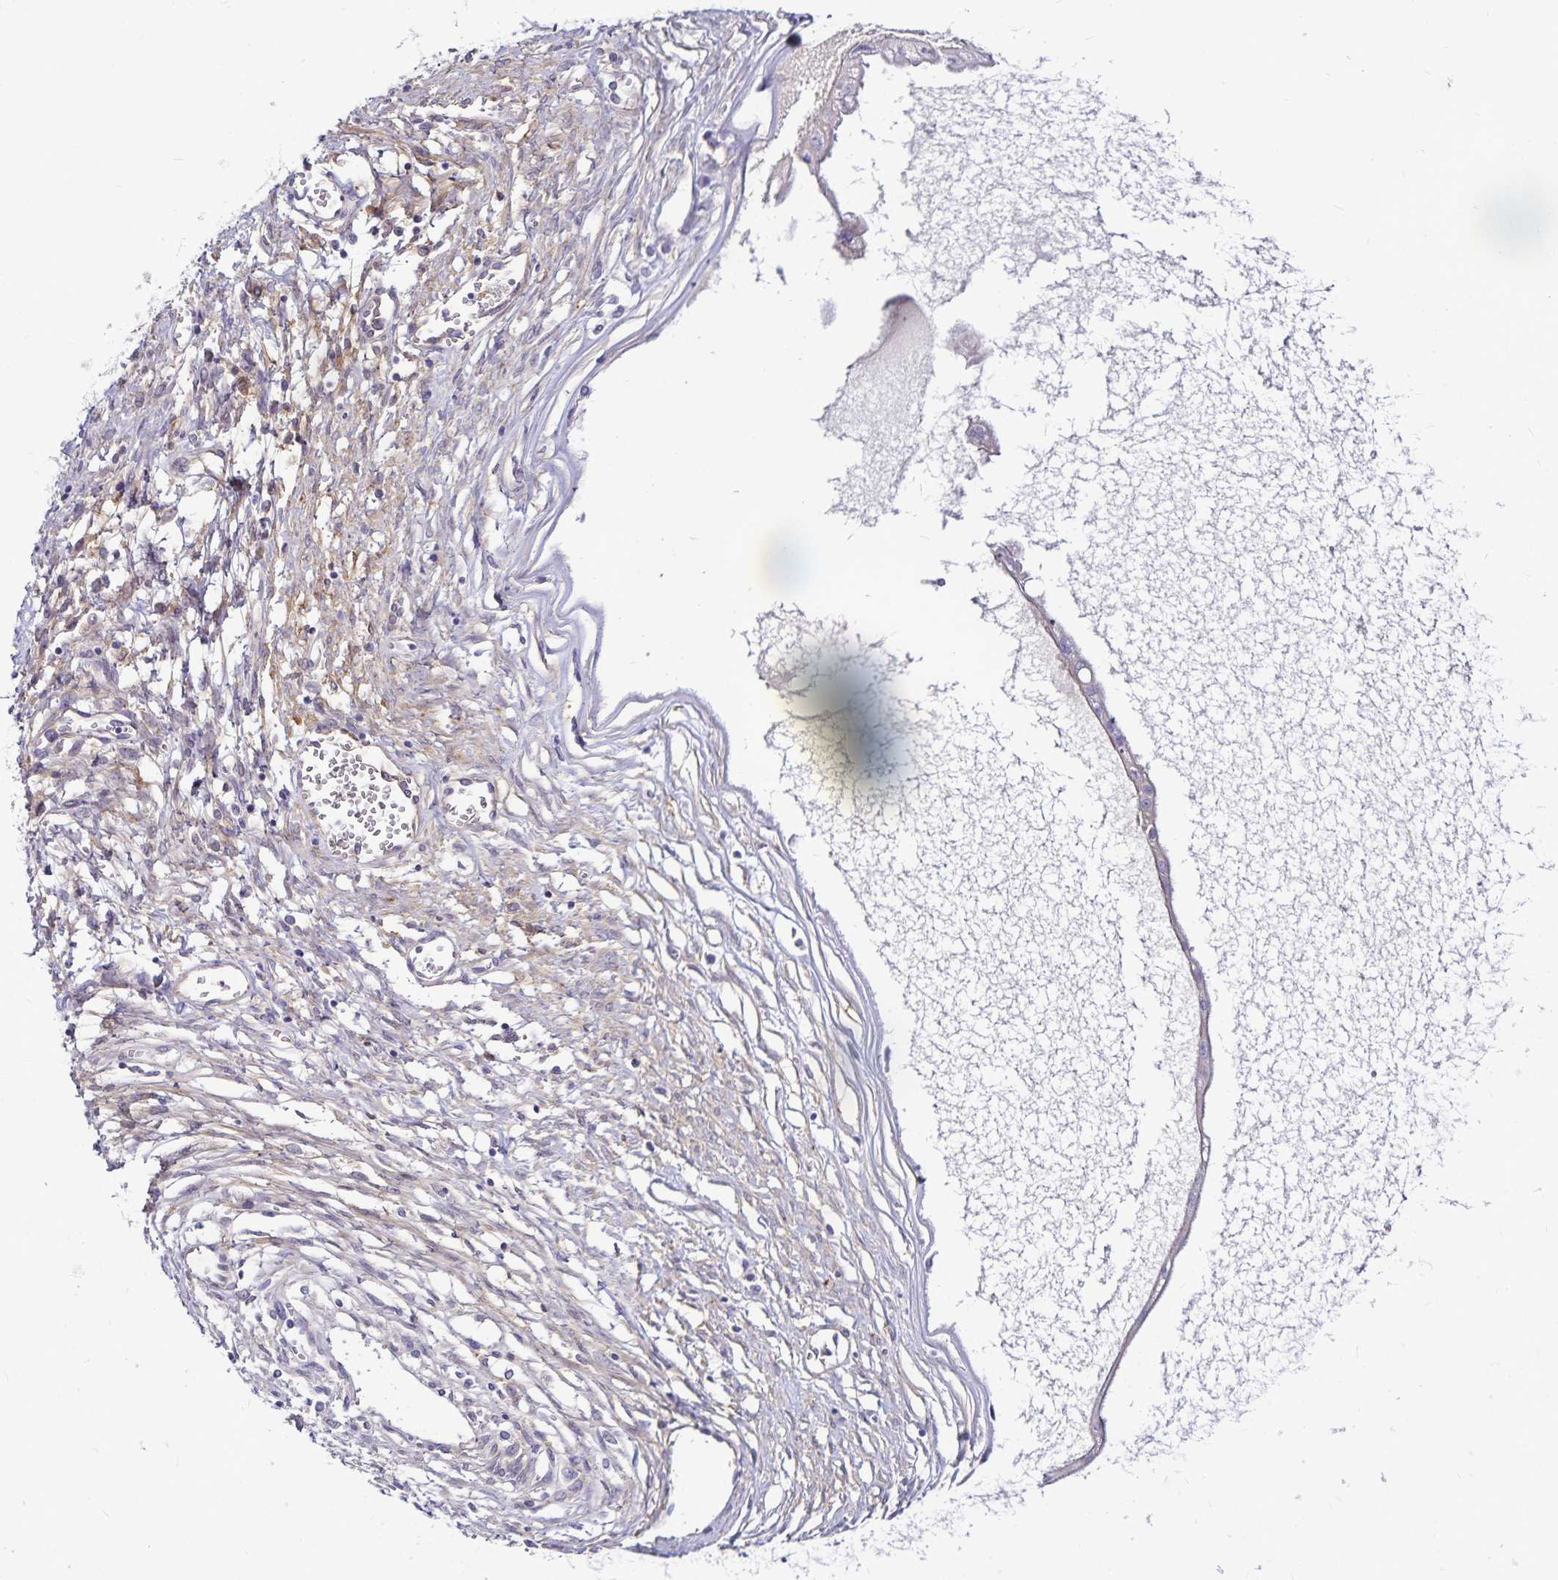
{"staining": {"intensity": "negative", "quantity": "none", "location": "none"}, "tissue": "ovarian cancer", "cell_type": "Tumor cells", "image_type": "cancer", "snomed": [{"axis": "morphology", "description": "Cystadenocarcinoma, mucinous, NOS"}, {"axis": "topography", "description": "Ovary"}], "caption": "The immunohistochemistry (IHC) image has no significant staining in tumor cells of ovarian mucinous cystadenocarcinoma tissue.", "gene": "GNG12", "patient": {"sex": "female", "age": 34}}